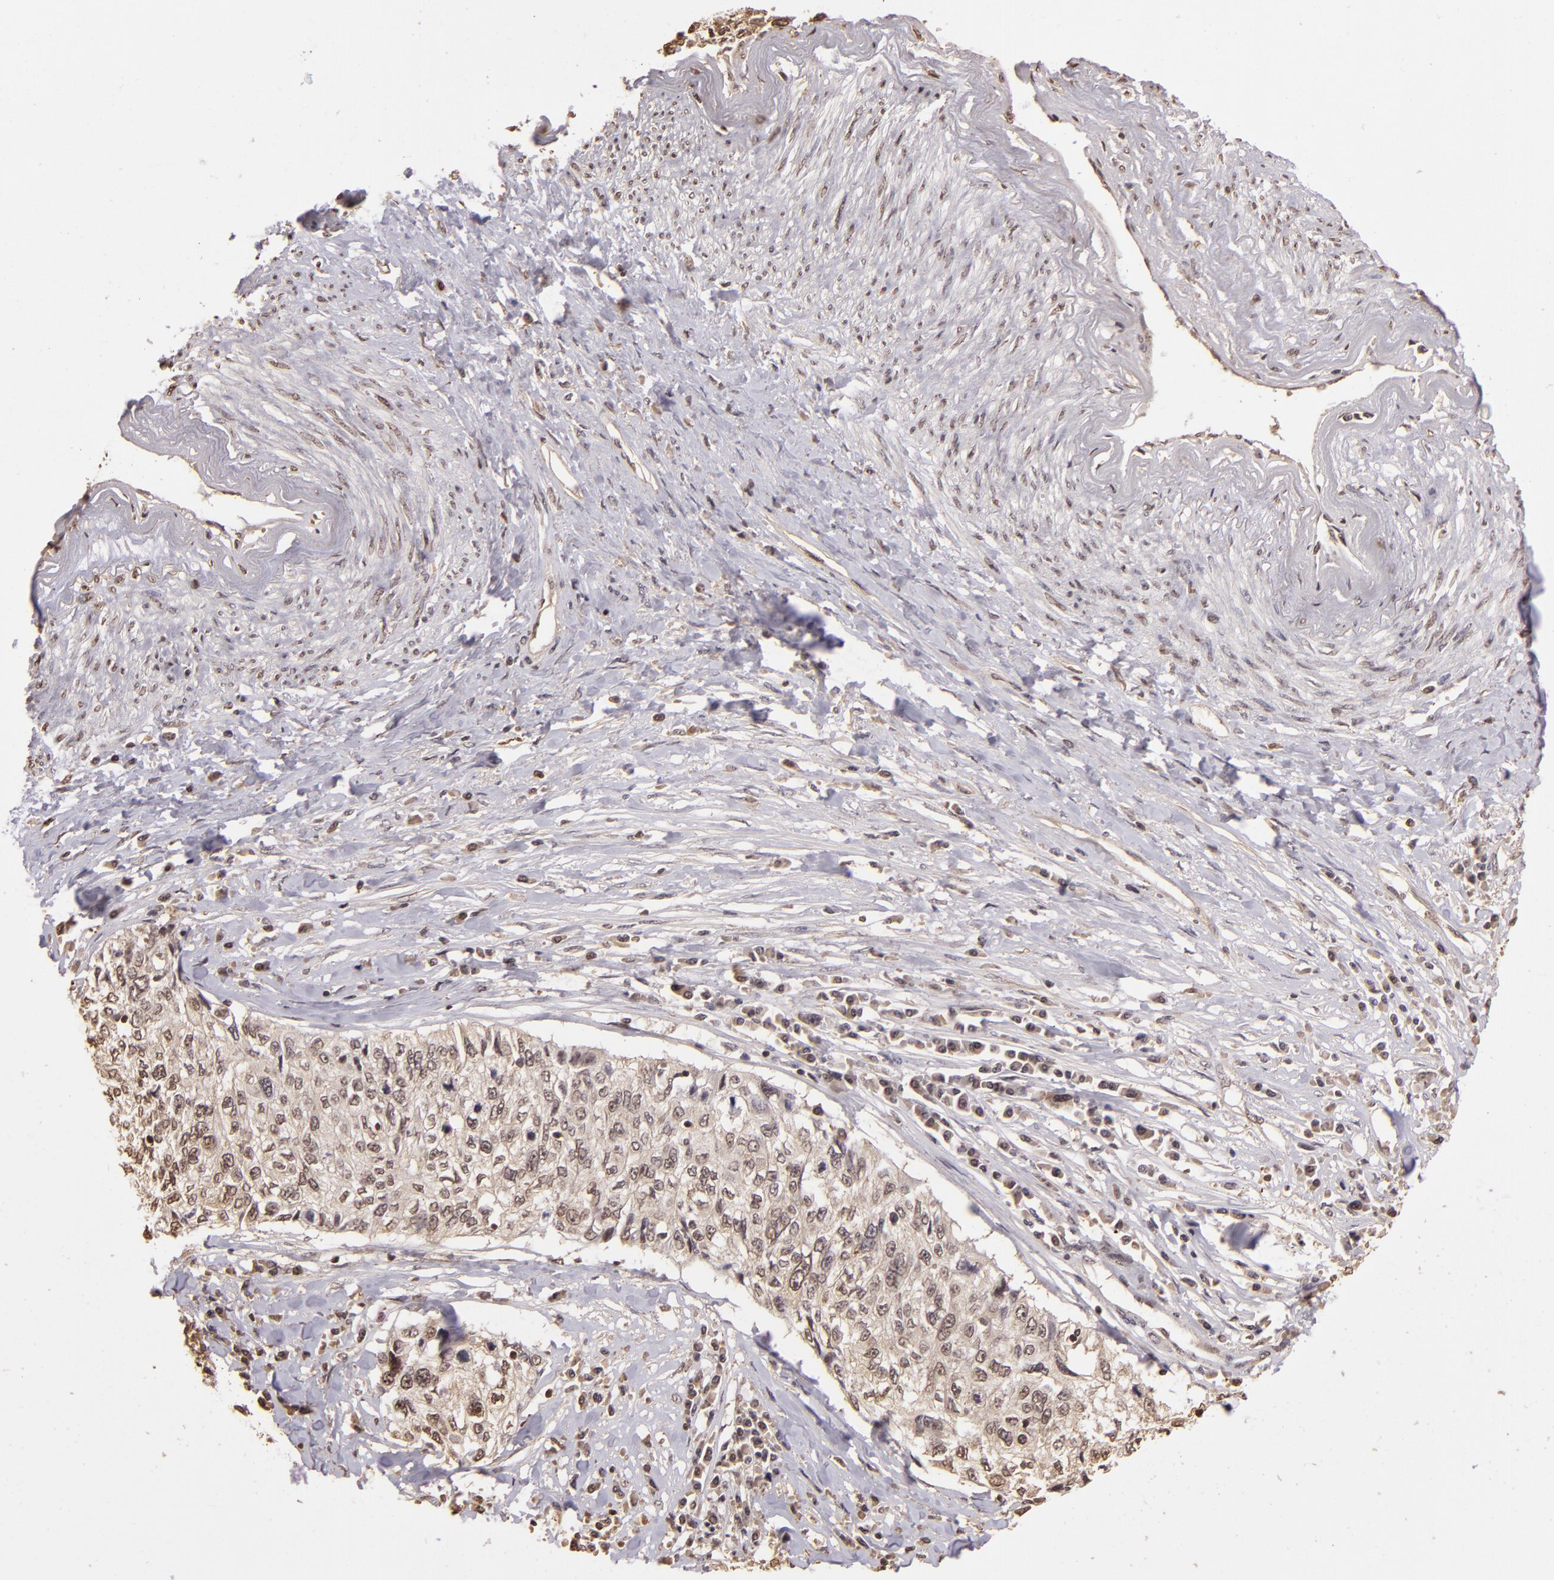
{"staining": {"intensity": "weak", "quantity": "<25%", "location": "cytoplasmic/membranous,nuclear"}, "tissue": "cervical cancer", "cell_type": "Tumor cells", "image_type": "cancer", "snomed": [{"axis": "morphology", "description": "Squamous cell carcinoma, NOS"}, {"axis": "topography", "description": "Cervix"}], "caption": "DAB immunohistochemical staining of human cervical cancer shows no significant expression in tumor cells.", "gene": "ARPC2", "patient": {"sex": "female", "age": 57}}